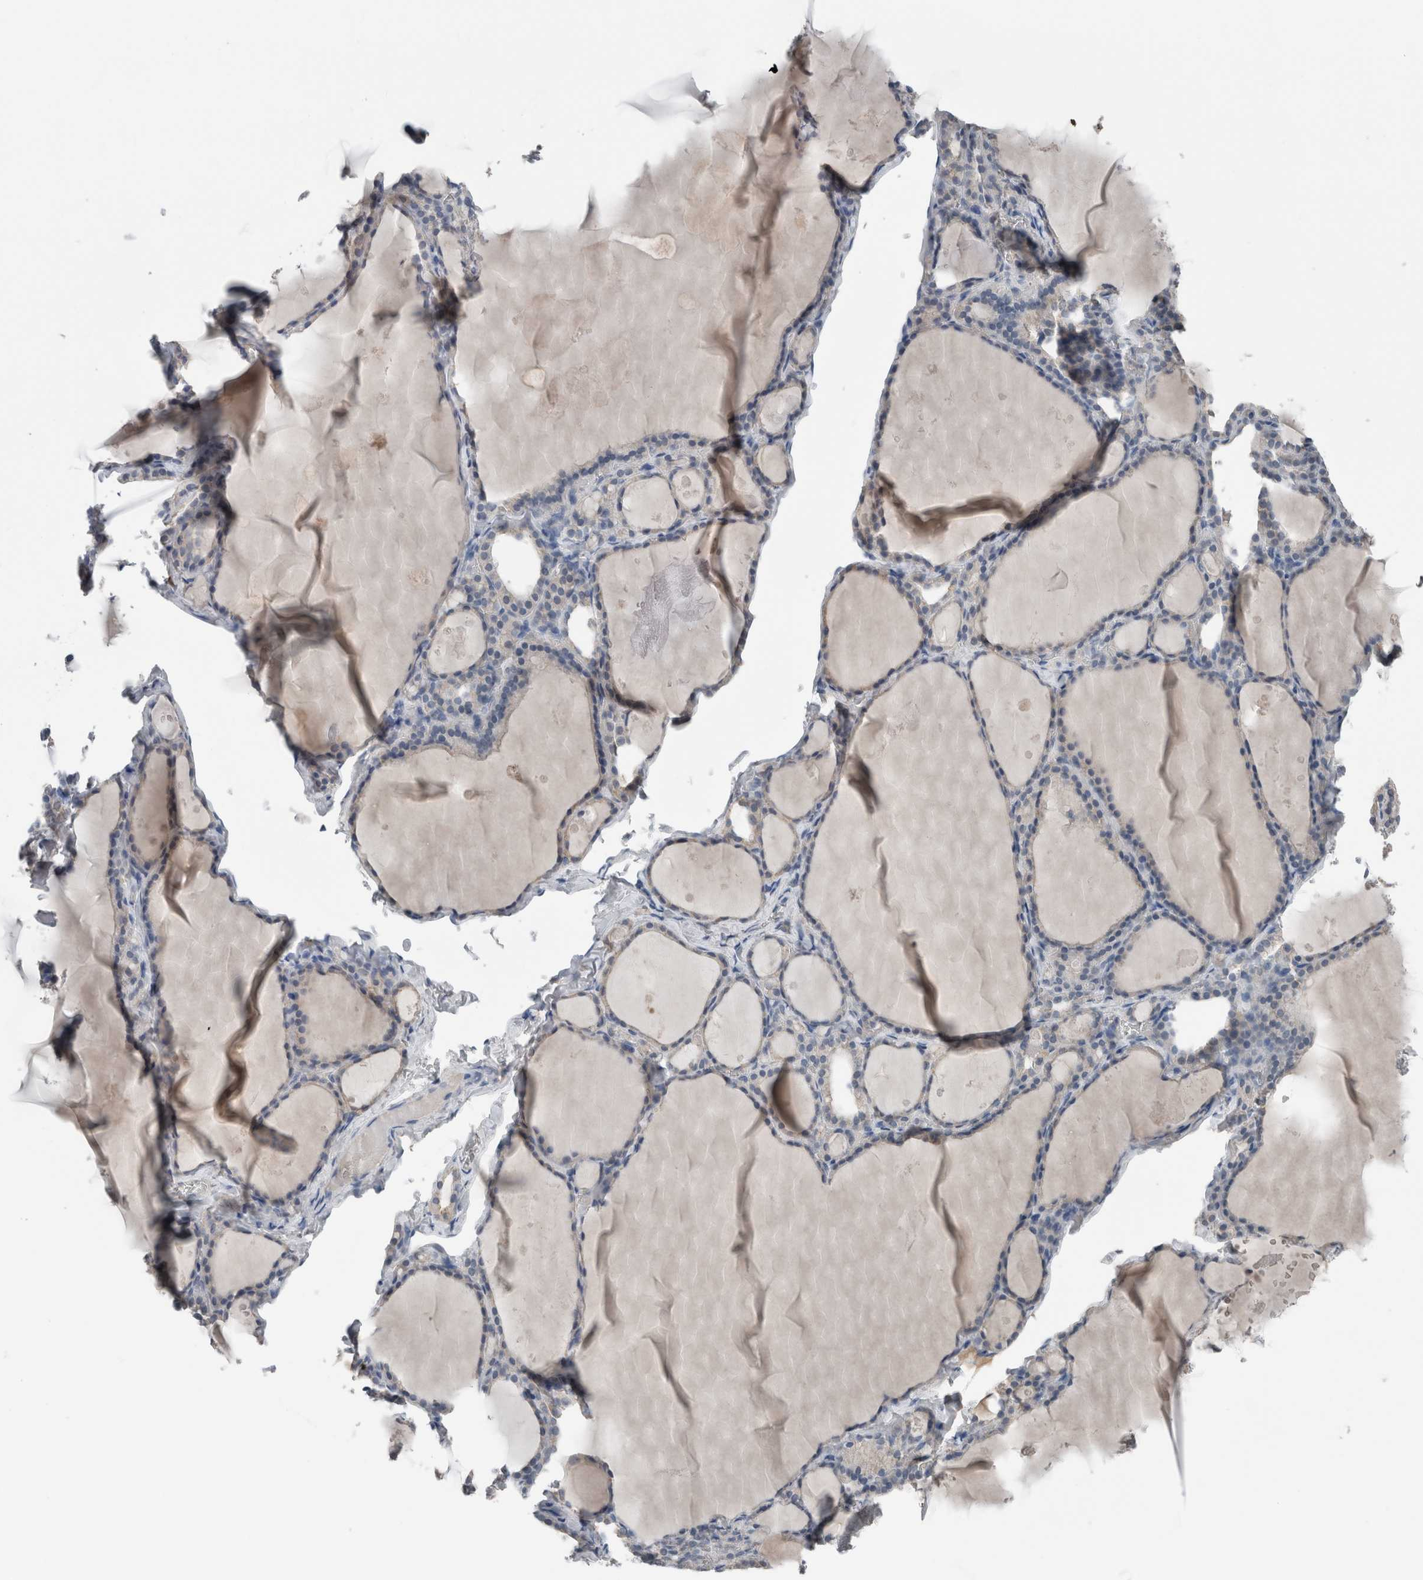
{"staining": {"intensity": "negative", "quantity": "none", "location": "none"}, "tissue": "thyroid gland", "cell_type": "Glandular cells", "image_type": "normal", "snomed": [{"axis": "morphology", "description": "Normal tissue, NOS"}, {"axis": "topography", "description": "Thyroid gland"}], "caption": "A histopathology image of human thyroid gland is negative for staining in glandular cells.", "gene": "CRNN", "patient": {"sex": "male", "age": 56}}